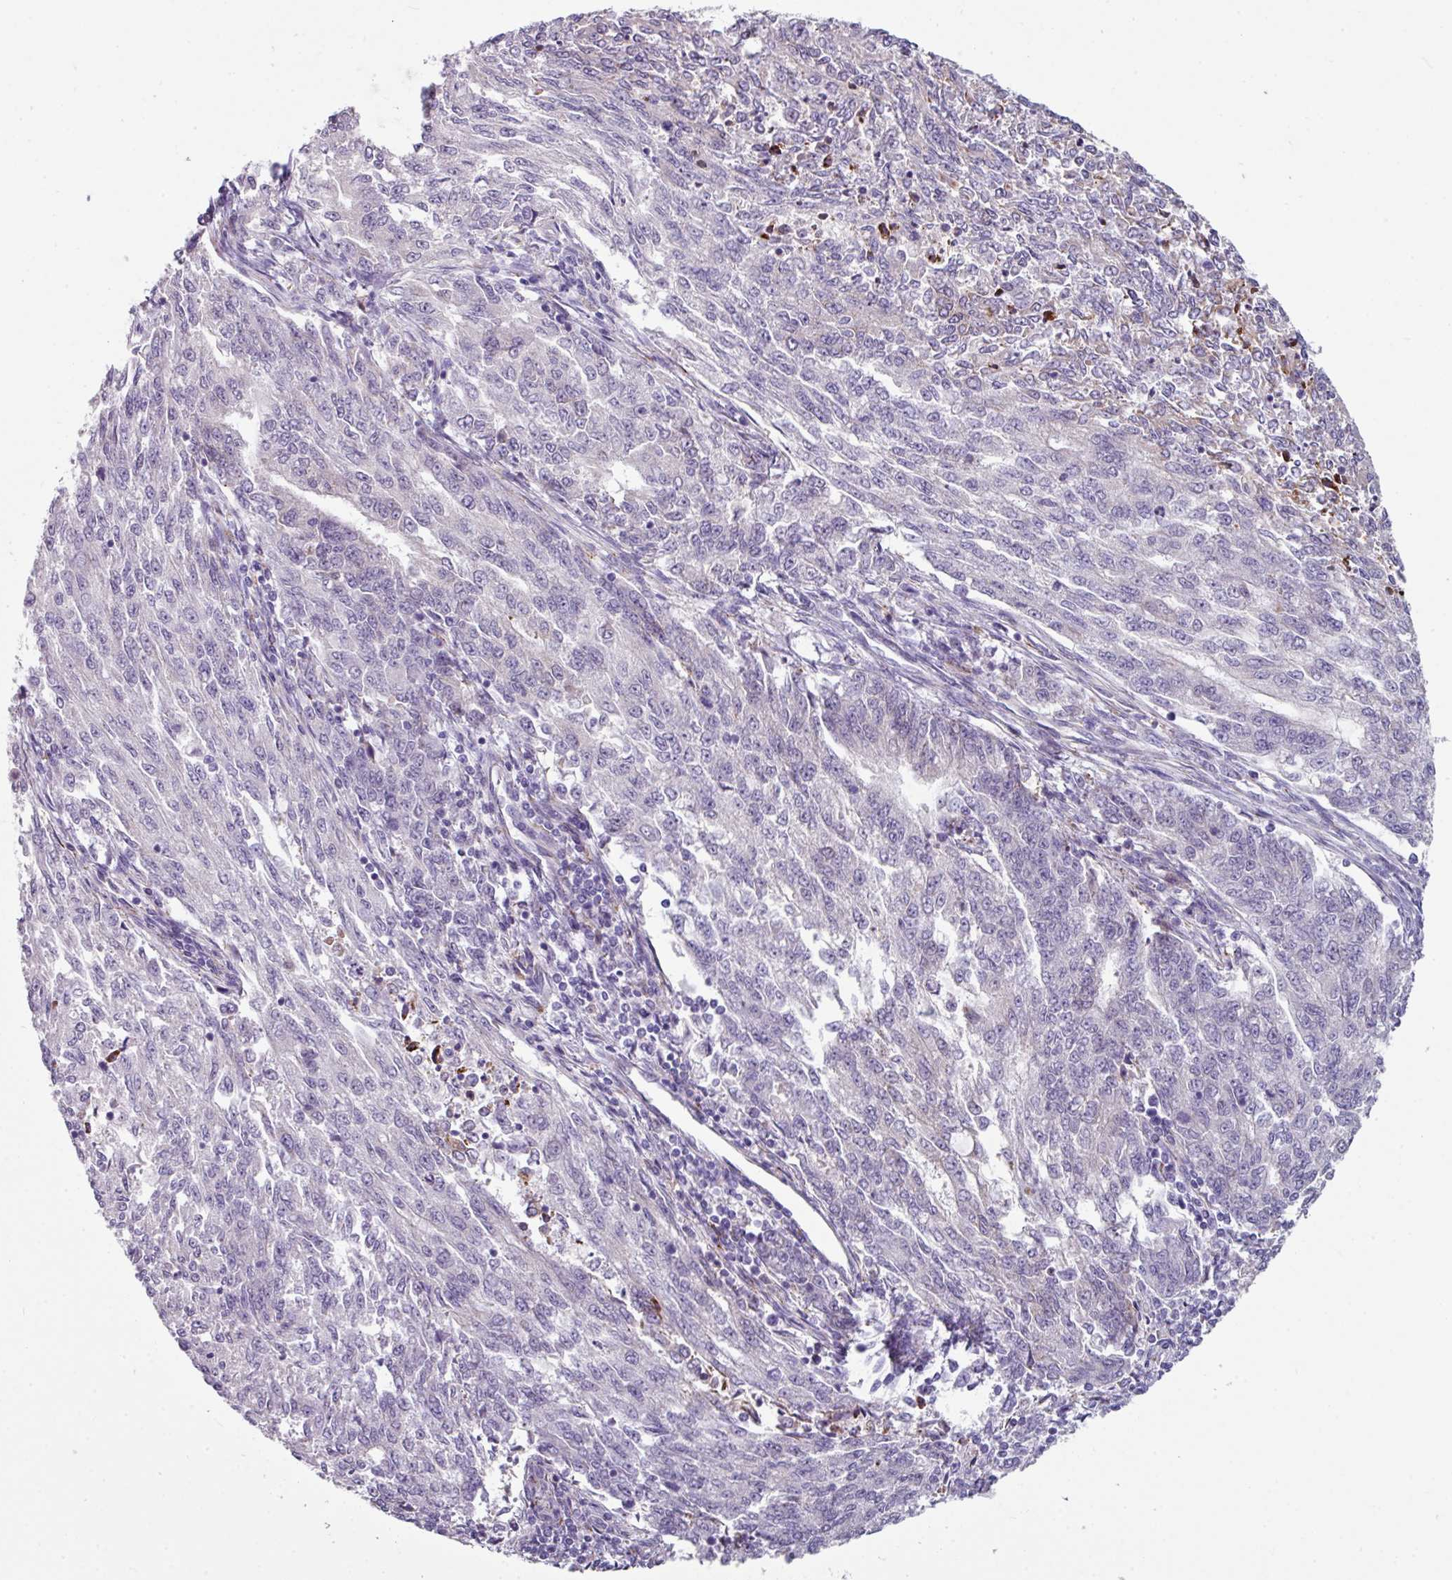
{"staining": {"intensity": "negative", "quantity": "none", "location": "none"}, "tissue": "endometrial cancer", "cell_type": "Tumor cells", "image_type": "cancer", "snomed": [{"axis": "morphology", "description": "Adenocarcinoma, NOS"}, {"axis": "topography", "description": "Endometrium"}], "caption": "This is an immunohistochemistry histopathology image of human adenocarcinoma (endometrial). There is no expression in tumor cells.", "gene": "BMS1", "patient": {"sex": "female", "age": 50}}